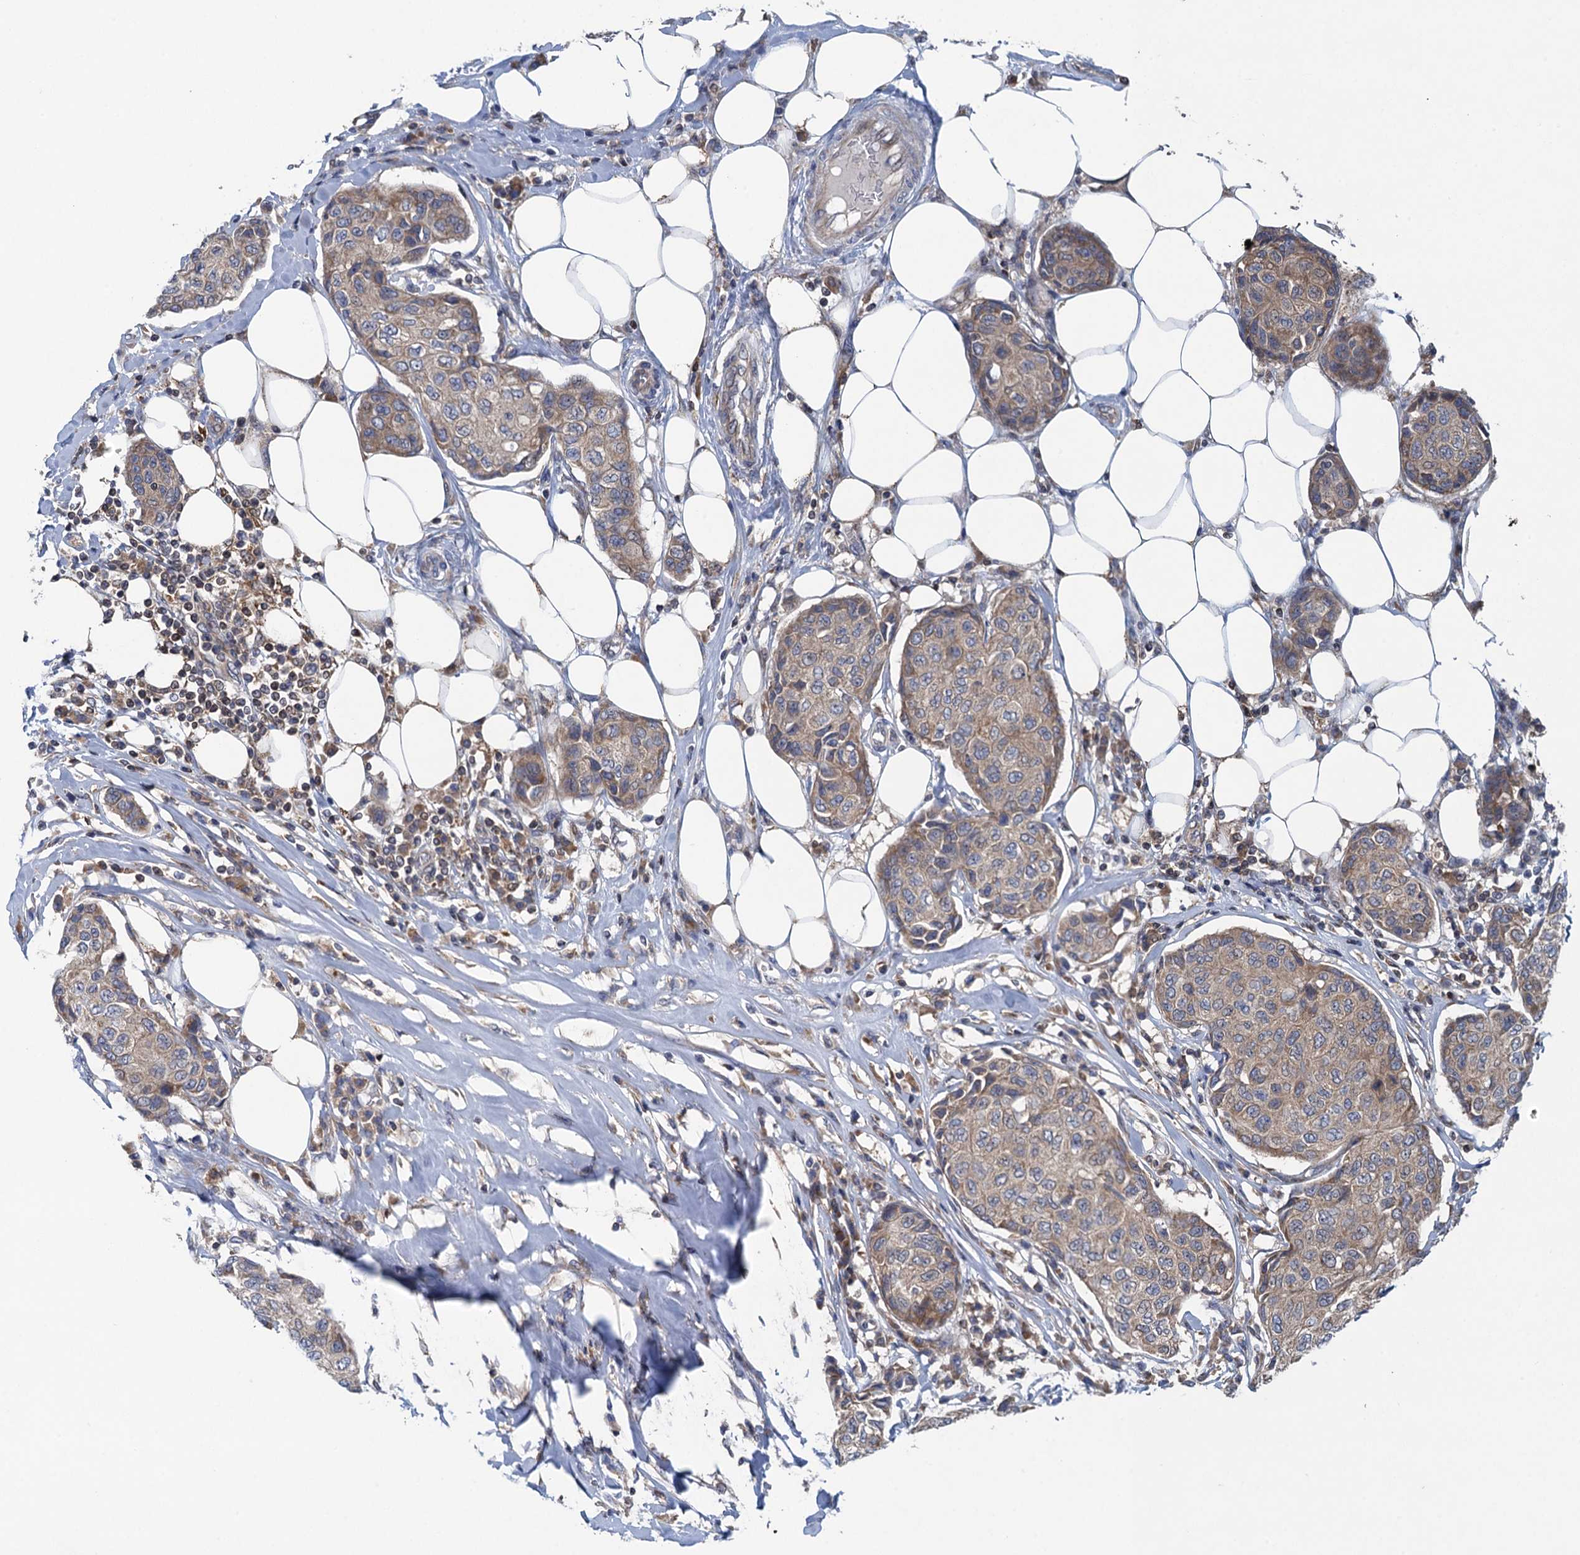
{"staining": {"intensity": "moderate", "quantity": ">75%", "location": "cytoplasmic/membranous"}, "tissue": "breast cancer", "cell_type": "Tumor cells", "image_type": "cancer", "snomed": [{"axis": "morphology", "description": "Duct carcinoma"}, {"axis": "topography", "description": "Breast"}], "caption": "The image demonstrates a brown stain indicating the presence of a protein in the cytoplasmic/membranous of tumor cells in invasive ductal carcinoma (breast).", "gene": "CNTN5", "patient": {"sex": "female", "age": 80}}